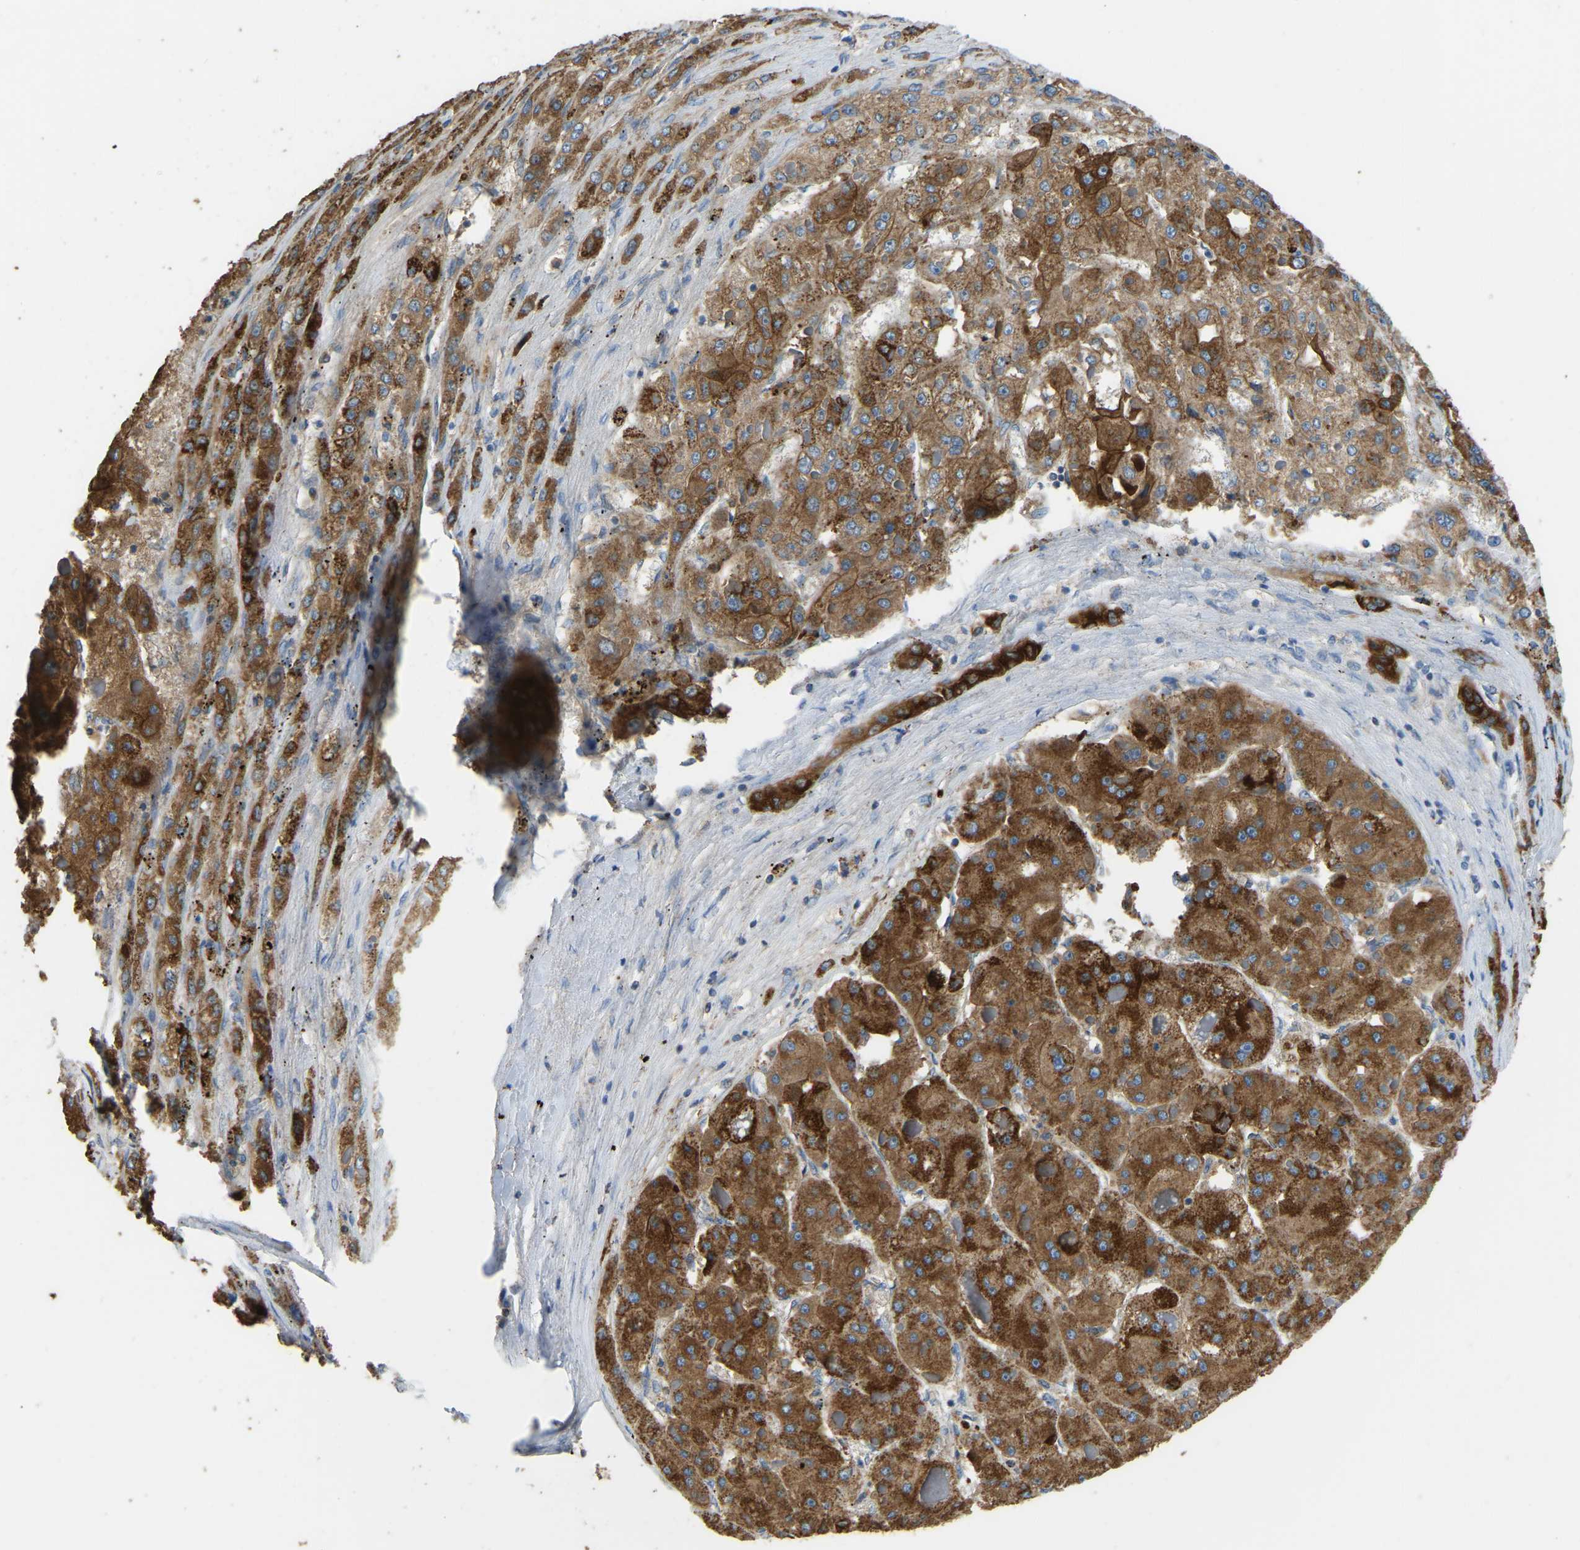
{"staining": {"intensity": "strong", "quantity": ">75%", "location": "cytoplasmic/membranous"}, "tissue": "liver cancer", "cell_type": "Tumor cells", "image_type": "cancer", "snomed": [{"axis": "morphology", "description": "Carcinoma, Hepatocellular, NOS"}, {"axis": "topography", "description": "Liver"}], "caption": "Liver cancer stained with DAB IHC demonstrates high levels of strong cytoplasmic/membranous expression in approximately >75% of tumor cells. (Stains: DAB in brown, nuclei in blue, Microscopy: brightfield microscopy at high magnification).", "gene": "ZNF200", "patient": {"sex": "female", "age": 73}}